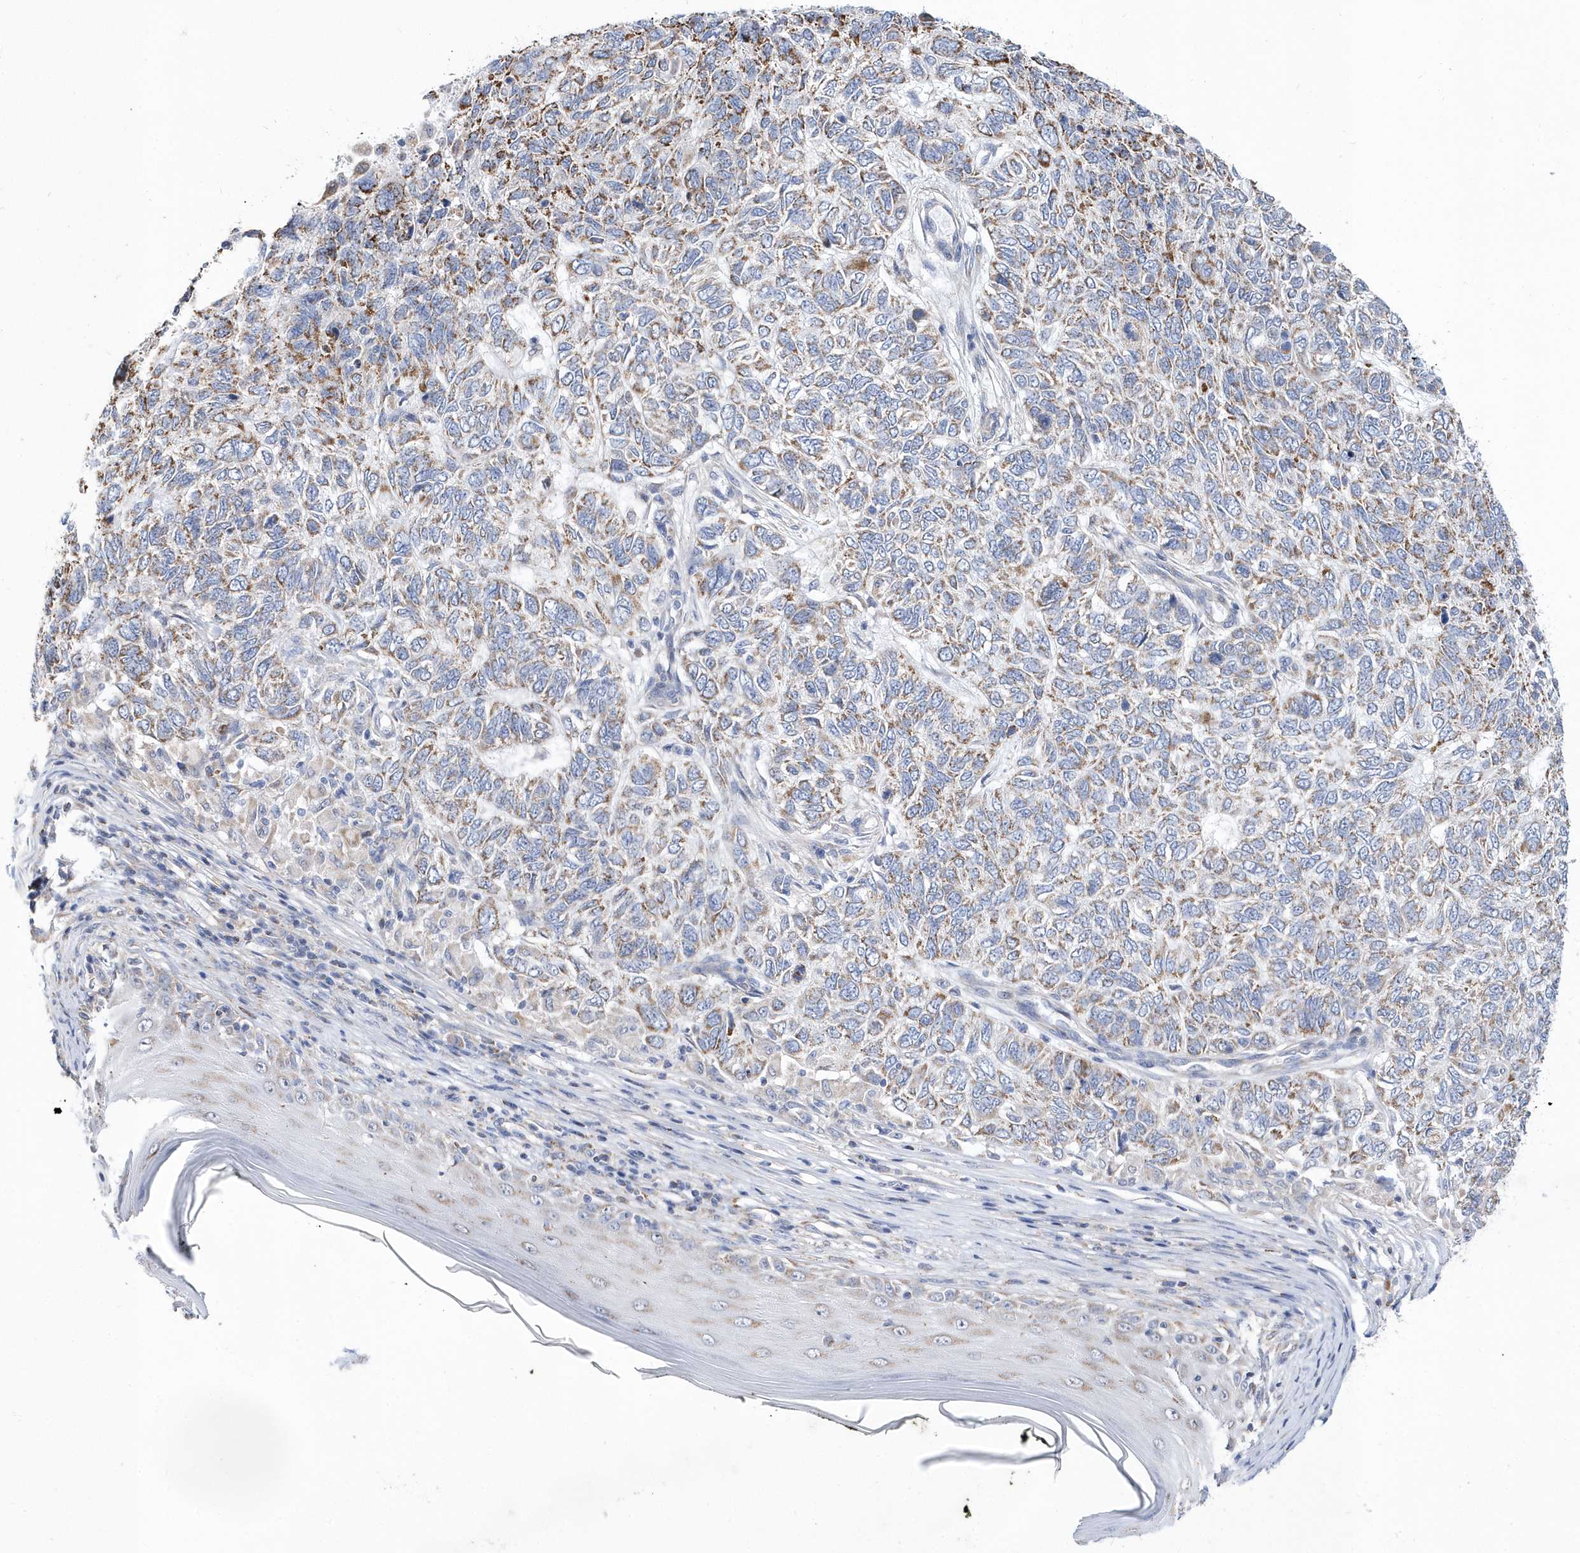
{"staining": {"intensity": "moderate", "quantity": ">75%", "location": "cytoplasmic/membranous"}, "tissue": "skin cancer", "cell_type": "Tumor cells", "image_type": "cancer", "snomed": [{"axis": "morphology", "description": "Basal cell carcinoma"}, {"axis": "topography", "description": "Skin"}], "caption": "Immunohistochemistry (DAB) staining of skin cancer (basal cell carcinoma) demonstrates moderate cytoplasmic/membranous protein staining in approximately >75% of tumor cells. (DAB (3,3'-diaminobenzidine) = brown stain, brightfield microscopy at high magnification).", "gene": "SPATA5", "patient": {"sex": "female", "age": 65}}